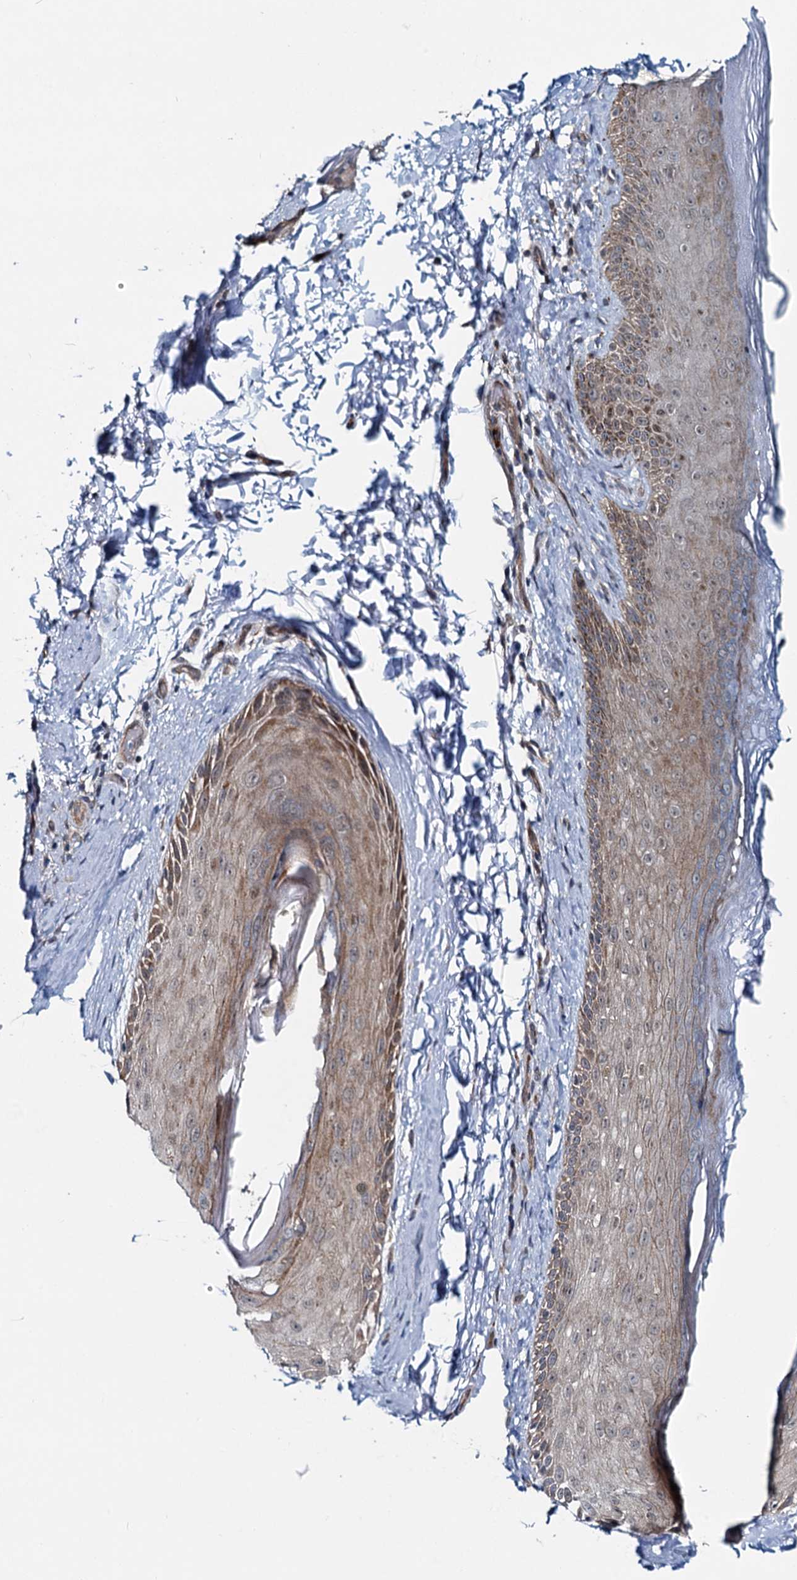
{"staining": {"intensity": "weak", "quantity": ">75%", "location": "cytoplasmic/membranous"}, "tissue": "skin", "cell_type": "Epidermal cells", "image_type": "normal", "snomed": [{"axis": "morphology", "description": "Normal tissue, NOS"}, {"axis": "topography", "description": "Anal"}], "caption": "This histopathology image demonstrates immunohistochemistry (IHC) staining of normal human skin, with low weak cytoplasmic/membranous positivity in approximately >75% of epidermal cells.", "gene": "ADCY2", "patient": {"sex": "male", "age": 44}}